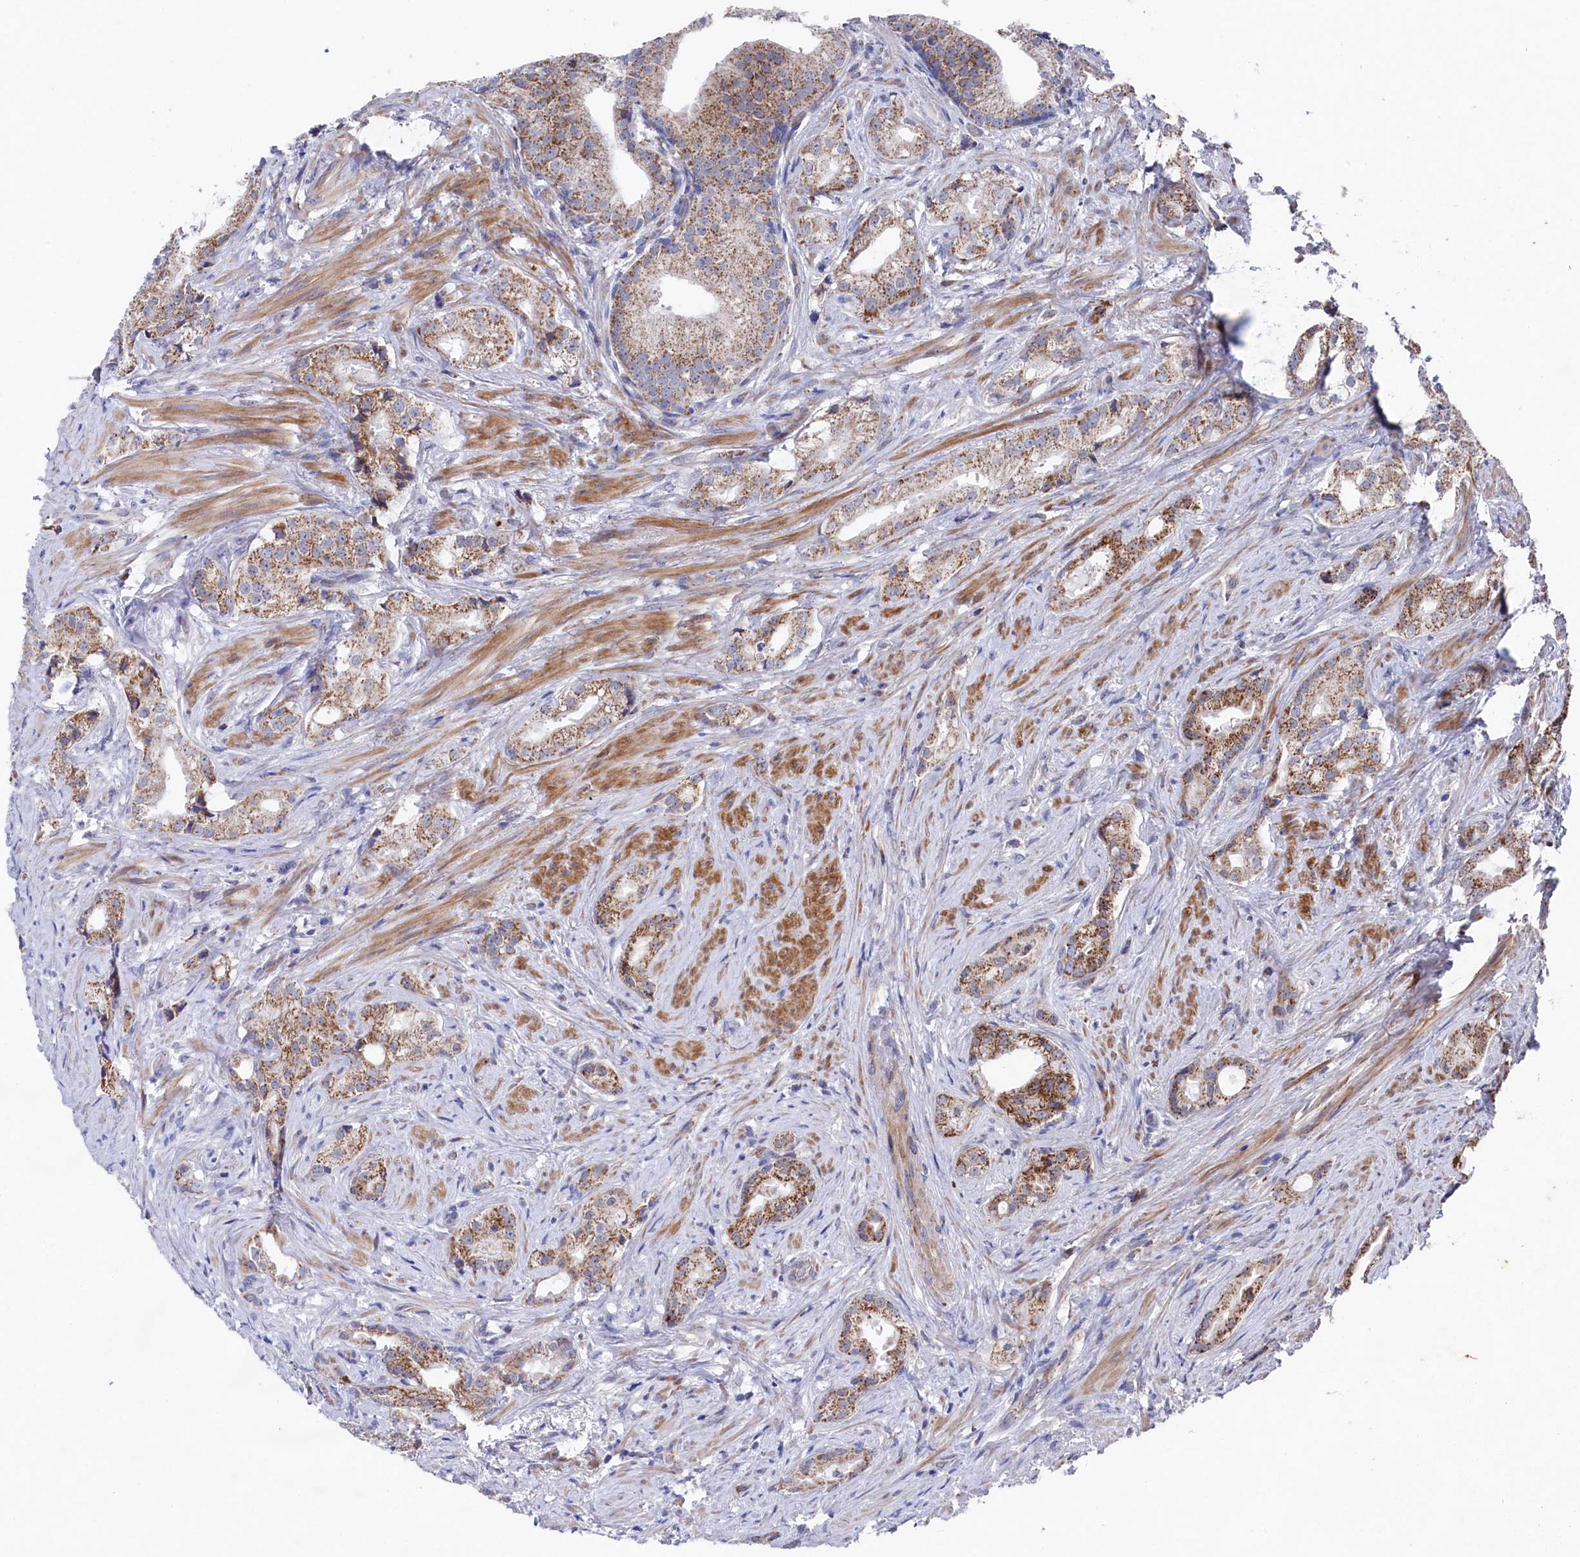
{"staining": {"intensity": "moderate", "quantity": ">75%", "location": "cytoplasmic/membranous"}, "tissue": "prostate cancer", "cell_type": "Tumor cells", "image_type": "cancer", "snomed": [{"axis": "morphology", "description": "Adenocarcinoma, Low grade"}, {"axis": "topography", "description": "Prostate"}], "caption": "An immunohistochemistry photomicrograph of tumor tissue is shown. Protein staining in brown labels moderate cytoplasmic/membranous positivity in prostate cancer within tumor cells.", "gene": "CHCHD1", "patient": {"sex": "male", "age": 71}}